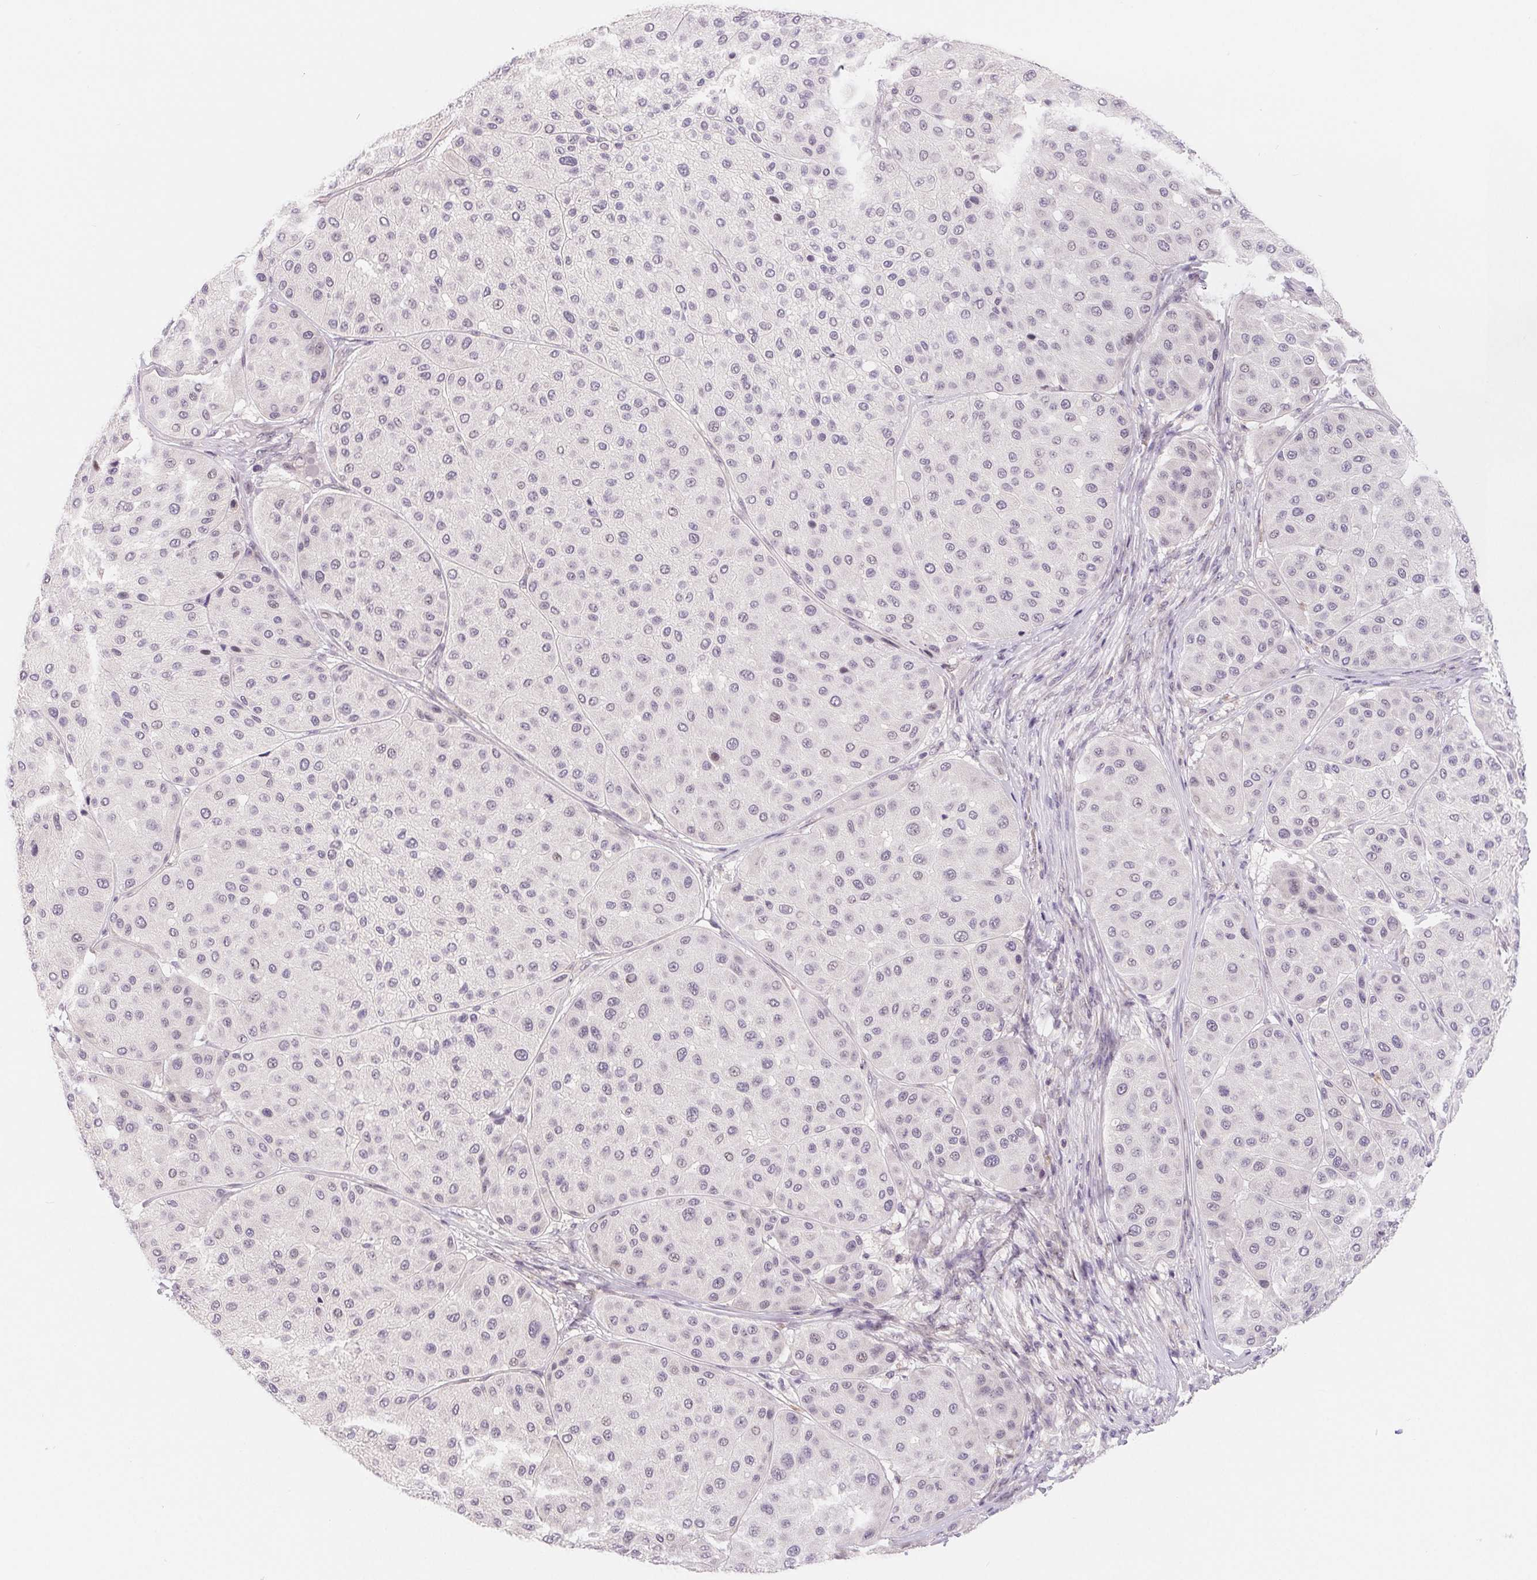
{"staining": {"intensity": "negative", "quantity": "none", "location": "none"}, "tissue": "melanoma", "cell_type": "Tumor cells", "image_type": "cancer", "snomed": [{"axis": "morphology", "description": "Malignant melanoma, Metastatic site"}, {"axis": "topography", "description": "Smooth muscle"}], "caption": "The IHC image has no significant expression in tumor cells of melanoma tissue.", "gene": "LCA5L", "patient": {"sex": "male", "age": 41}}